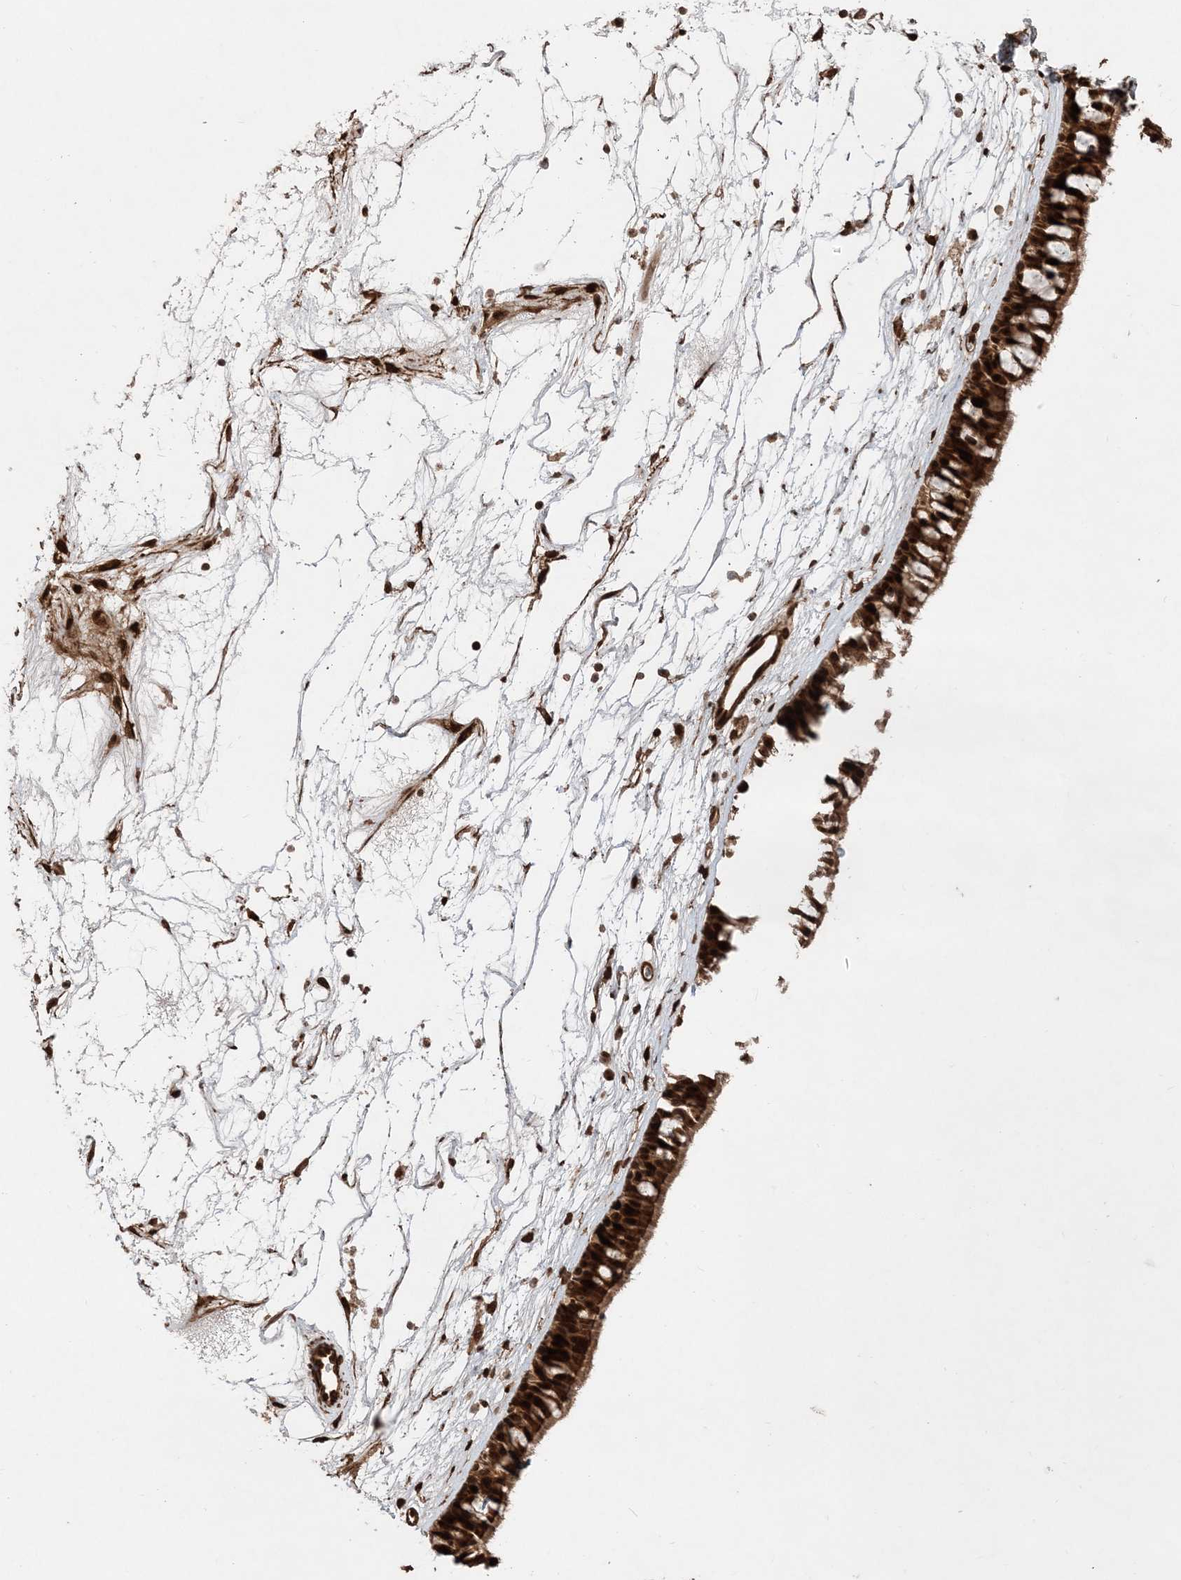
{"staining": {"intensity": "strong", "quantity": ">75%", "location": "cytoplasmic/membranous,nuclear"}, "tissue": "nasopharynx", "cell_type": "Respiratory epithelial cells", "image_type": "normal", "snomed": [{"axis": "morphology", "description": "Normal tissue, NOS"}, {"axis": "topography", "description": "Nasopharynx"}], "caption": "Immunohistochemistry photomicrograph of normal nasopharynx: human nasopharynx stained using IHC reveals high levels of strong protein expression localized specifically in the cytoplasmic/membranous,nuclear of respiratory epithelial cells, appearing as a cytoplasmic/membranous,nuclear brown color.", "gene": "ETAA1", "patient": {"sex": "male", "age": 64}}